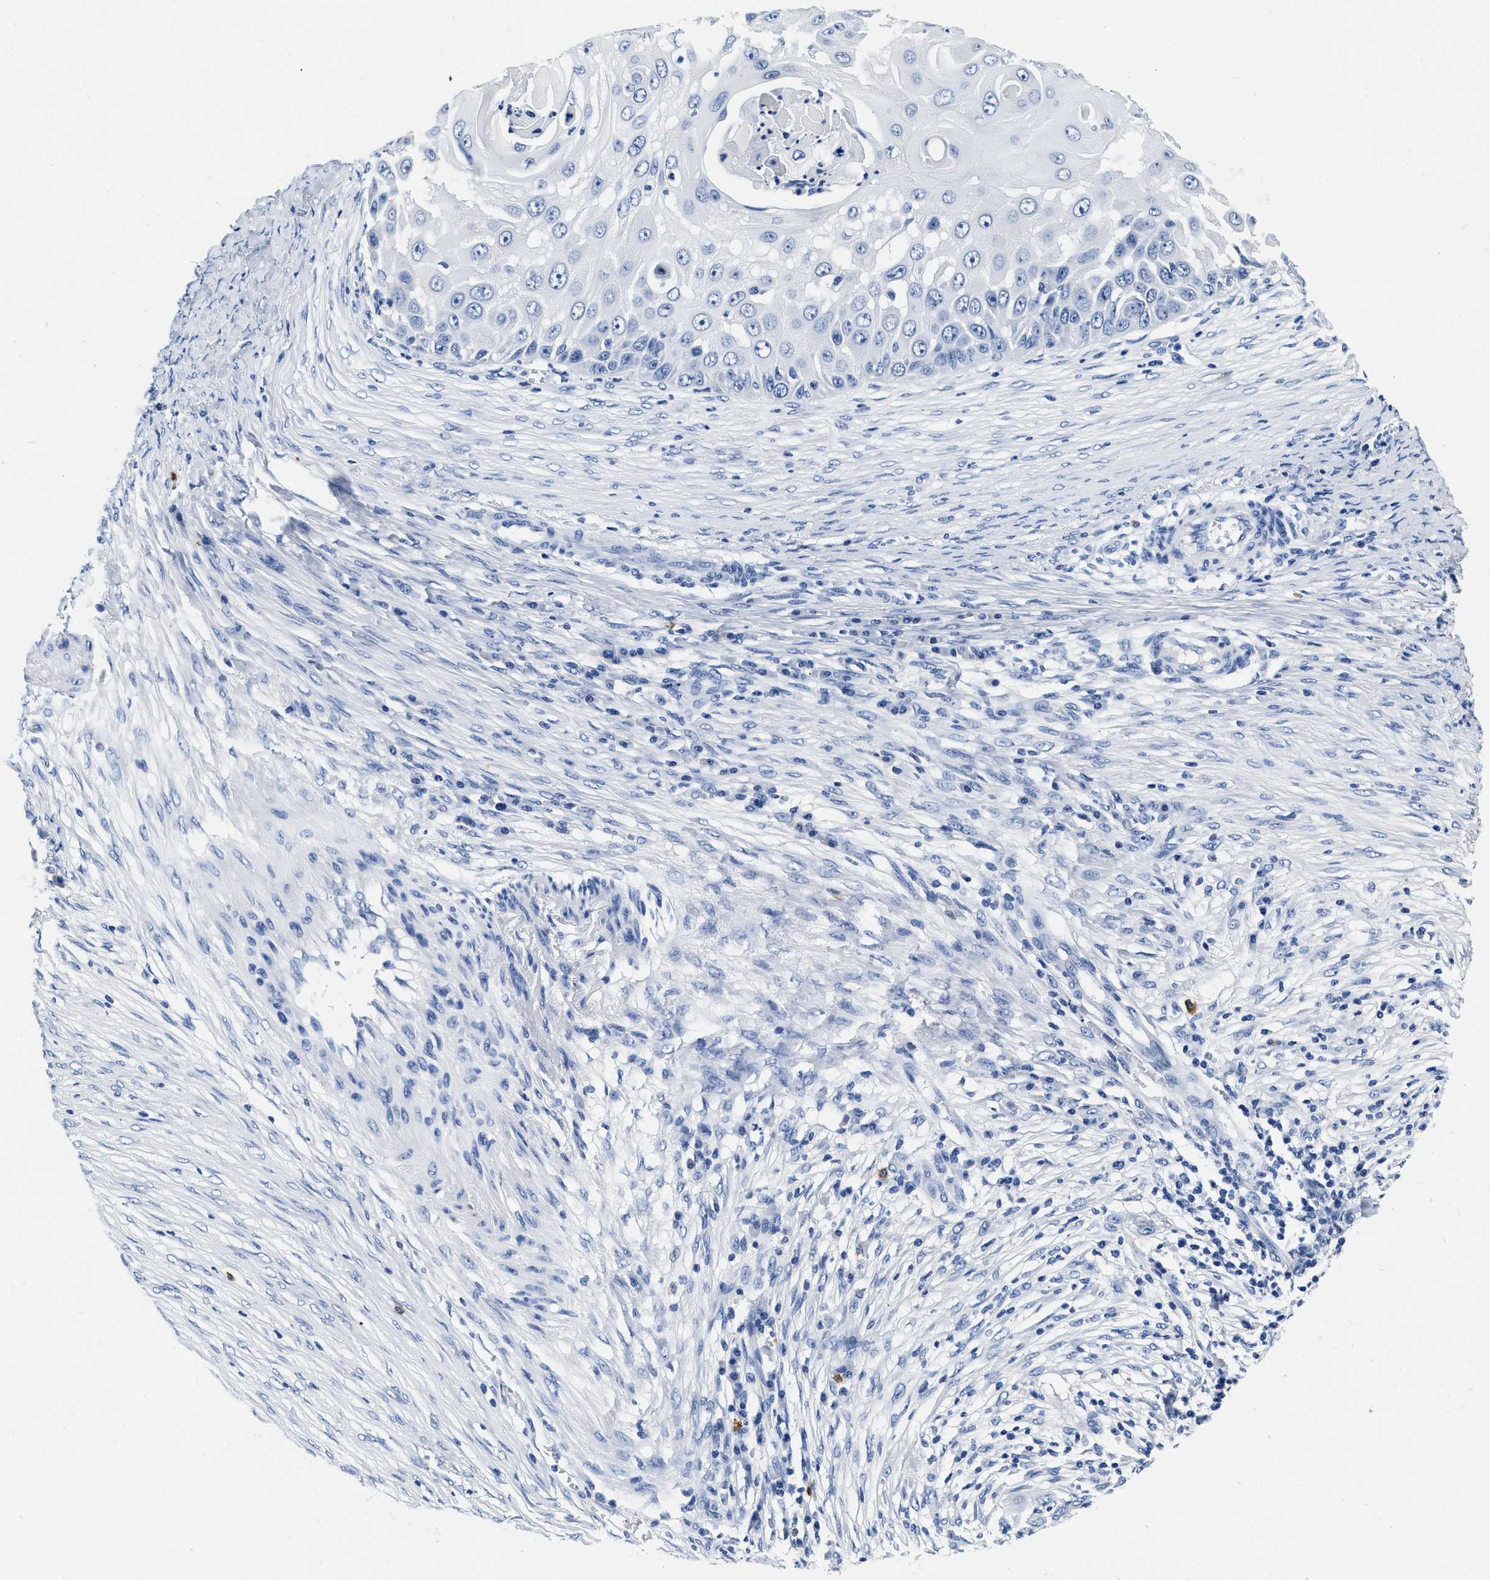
{"staining": {"intensity": "negative", "quantity": "none", "location": "none"}, "tissue": "skin cancer", "cell_type": "Tumor cells", "image_type": "cancer", "snomed": [{"axis": "morphology", "description": "Squamous cell carcinoma, NOS"}, {"axis": "topography", "description": "Skin"}], "caption": "This is an immunohistochemistry (IHC) photomicrograph of human squamous cell carcinoma (skin). There is no expression in tumor cells.", "gene": "CER1", "patient": {"sex": "female", "age": 44}}